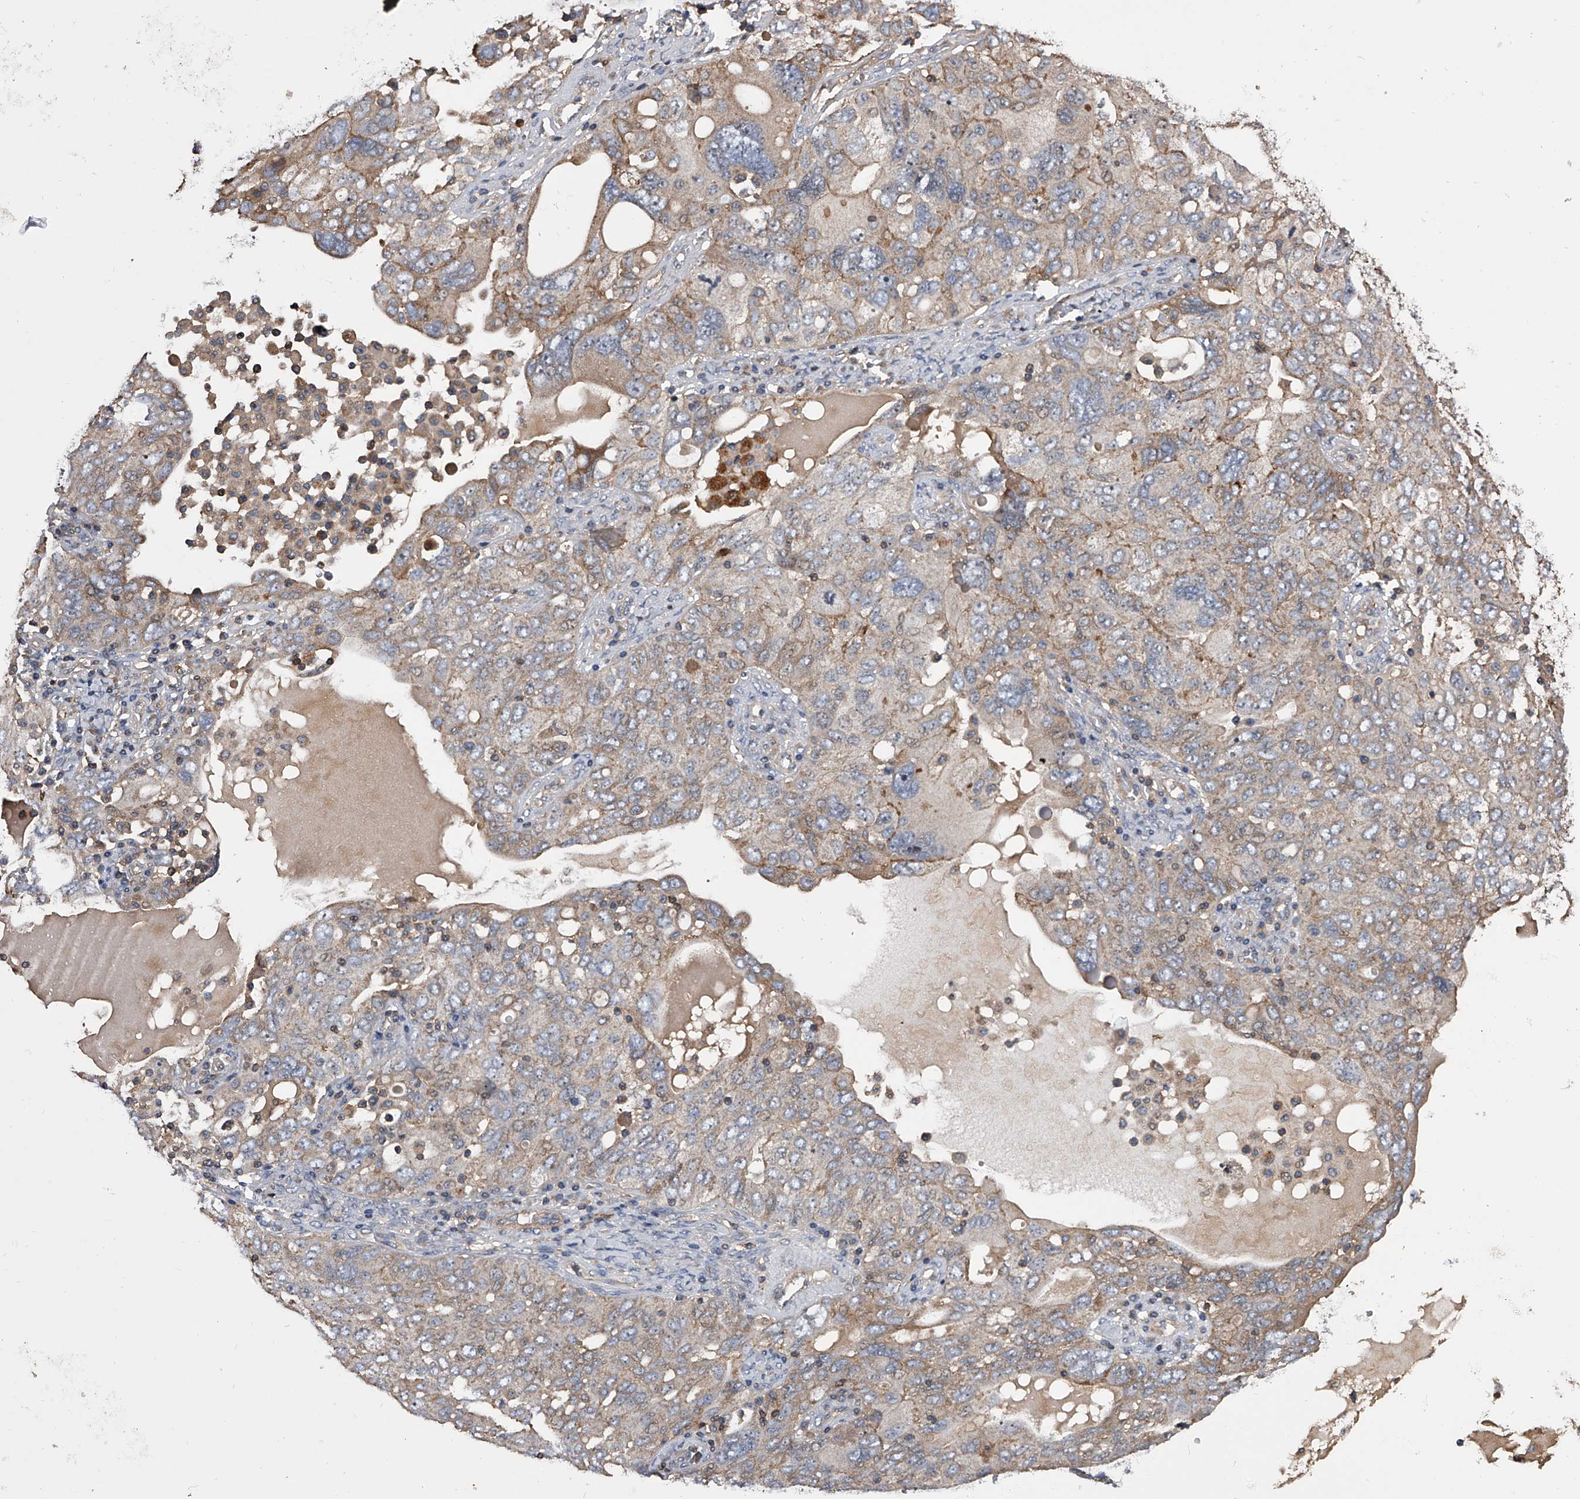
{"staining": {"intensity": "weak", "quantity": ">75%", "location": "cytoplasmic/membranous"}, "tissue": "ovarian cancer", "cell_type": "Tumor cells", "image_type": "cancer", "snomed": [{"axis": "morphology", "description": "Carcinoma, endometroid"}, {"axis": "topography", "description": "Ovary"}], "caption": "Immunohistochemistry (IHC) of human ovarian endometroid carcinoma shows low levels of weak cytoplasmic/membranous positivity in approximately >75% of tumor cells. The staining is performed using DAB (3,3'-diaminobenzidine) brown chromogen to label protein expression. The nuclei are counter-stained blue using hematoxylin.", "gene": "CUL7", "patient": {"sex": "female", "age": 62}}